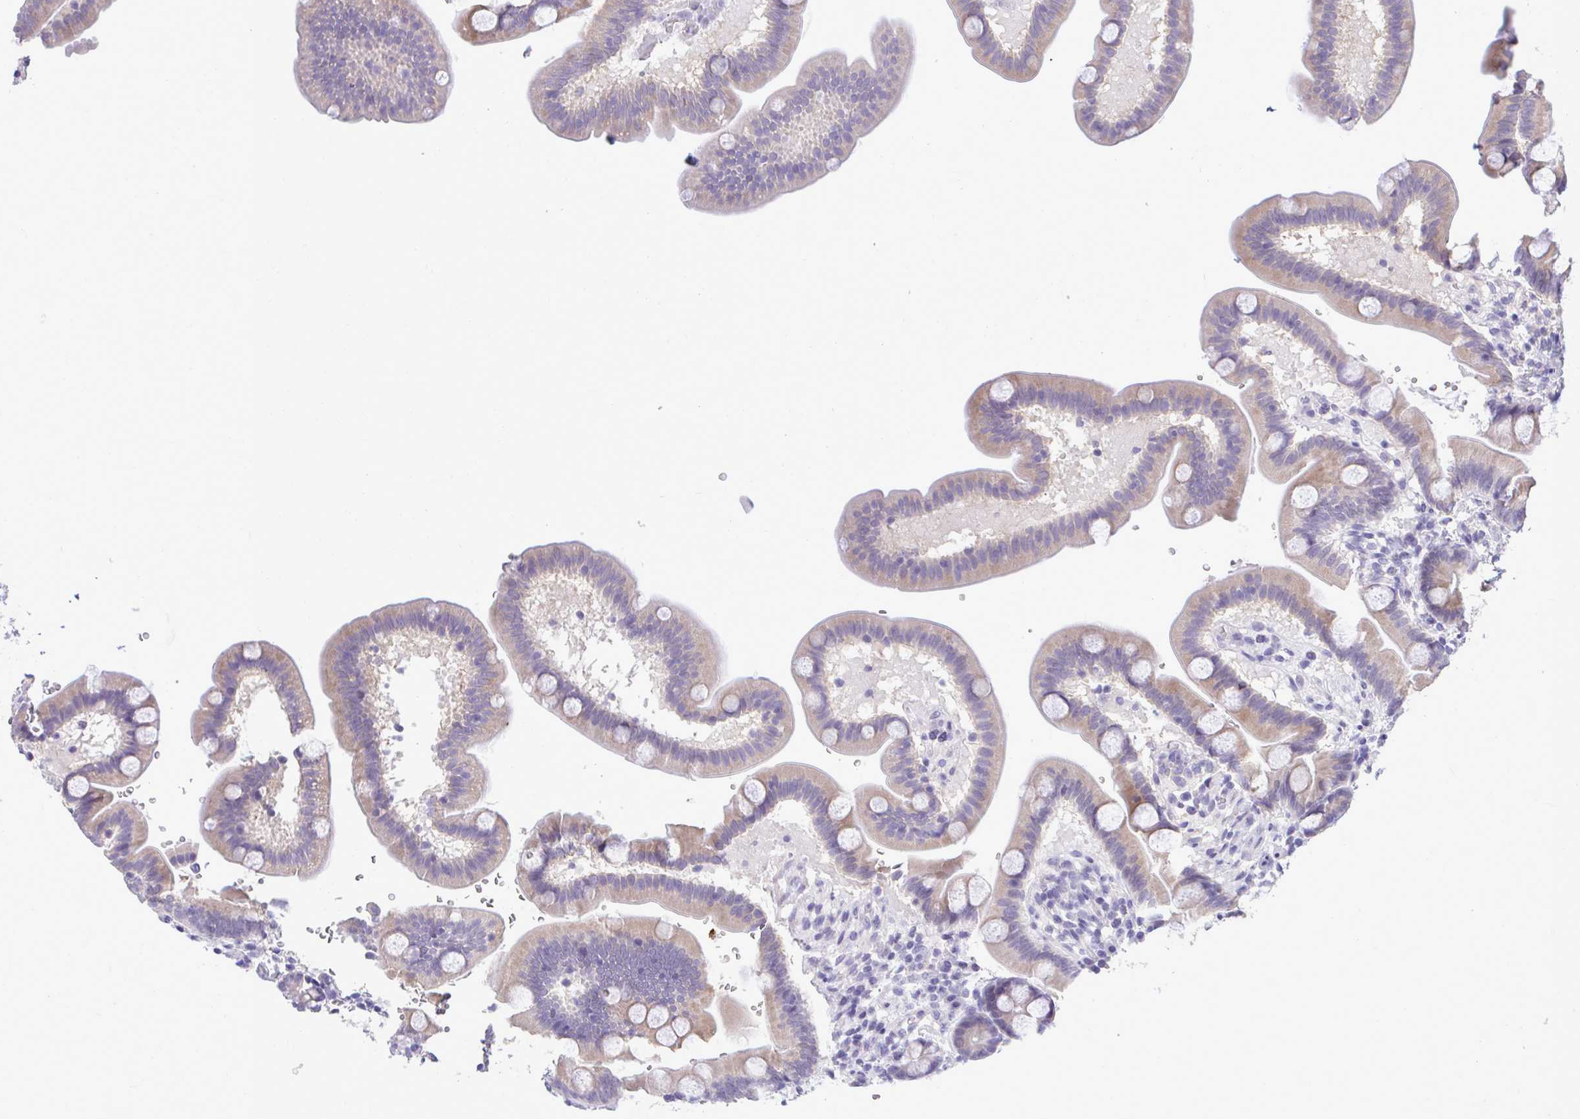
{"staining": {"intensity": "weak", "quantity": "25%-75%", "location": "cytoplasmic/membranous"}, "tissue": "duodenum", "cell_type": "Glandular cells", "image_type": "normal", "snomed": [{"axis": "morphology", "description": "Normal tissue, NOS"}, {"axis": "topography", "description": "Duodenum"}], "caption": "High-power microscopy captured an immunohistochemistry (IHC) micrograph of unremarkable duodenum, revealing weak cytoplasmic/membranous positivity in about 25%-75% of glandular cells.", "gene": "PIGK", "patient": {"sex": "male", "age": 59}}